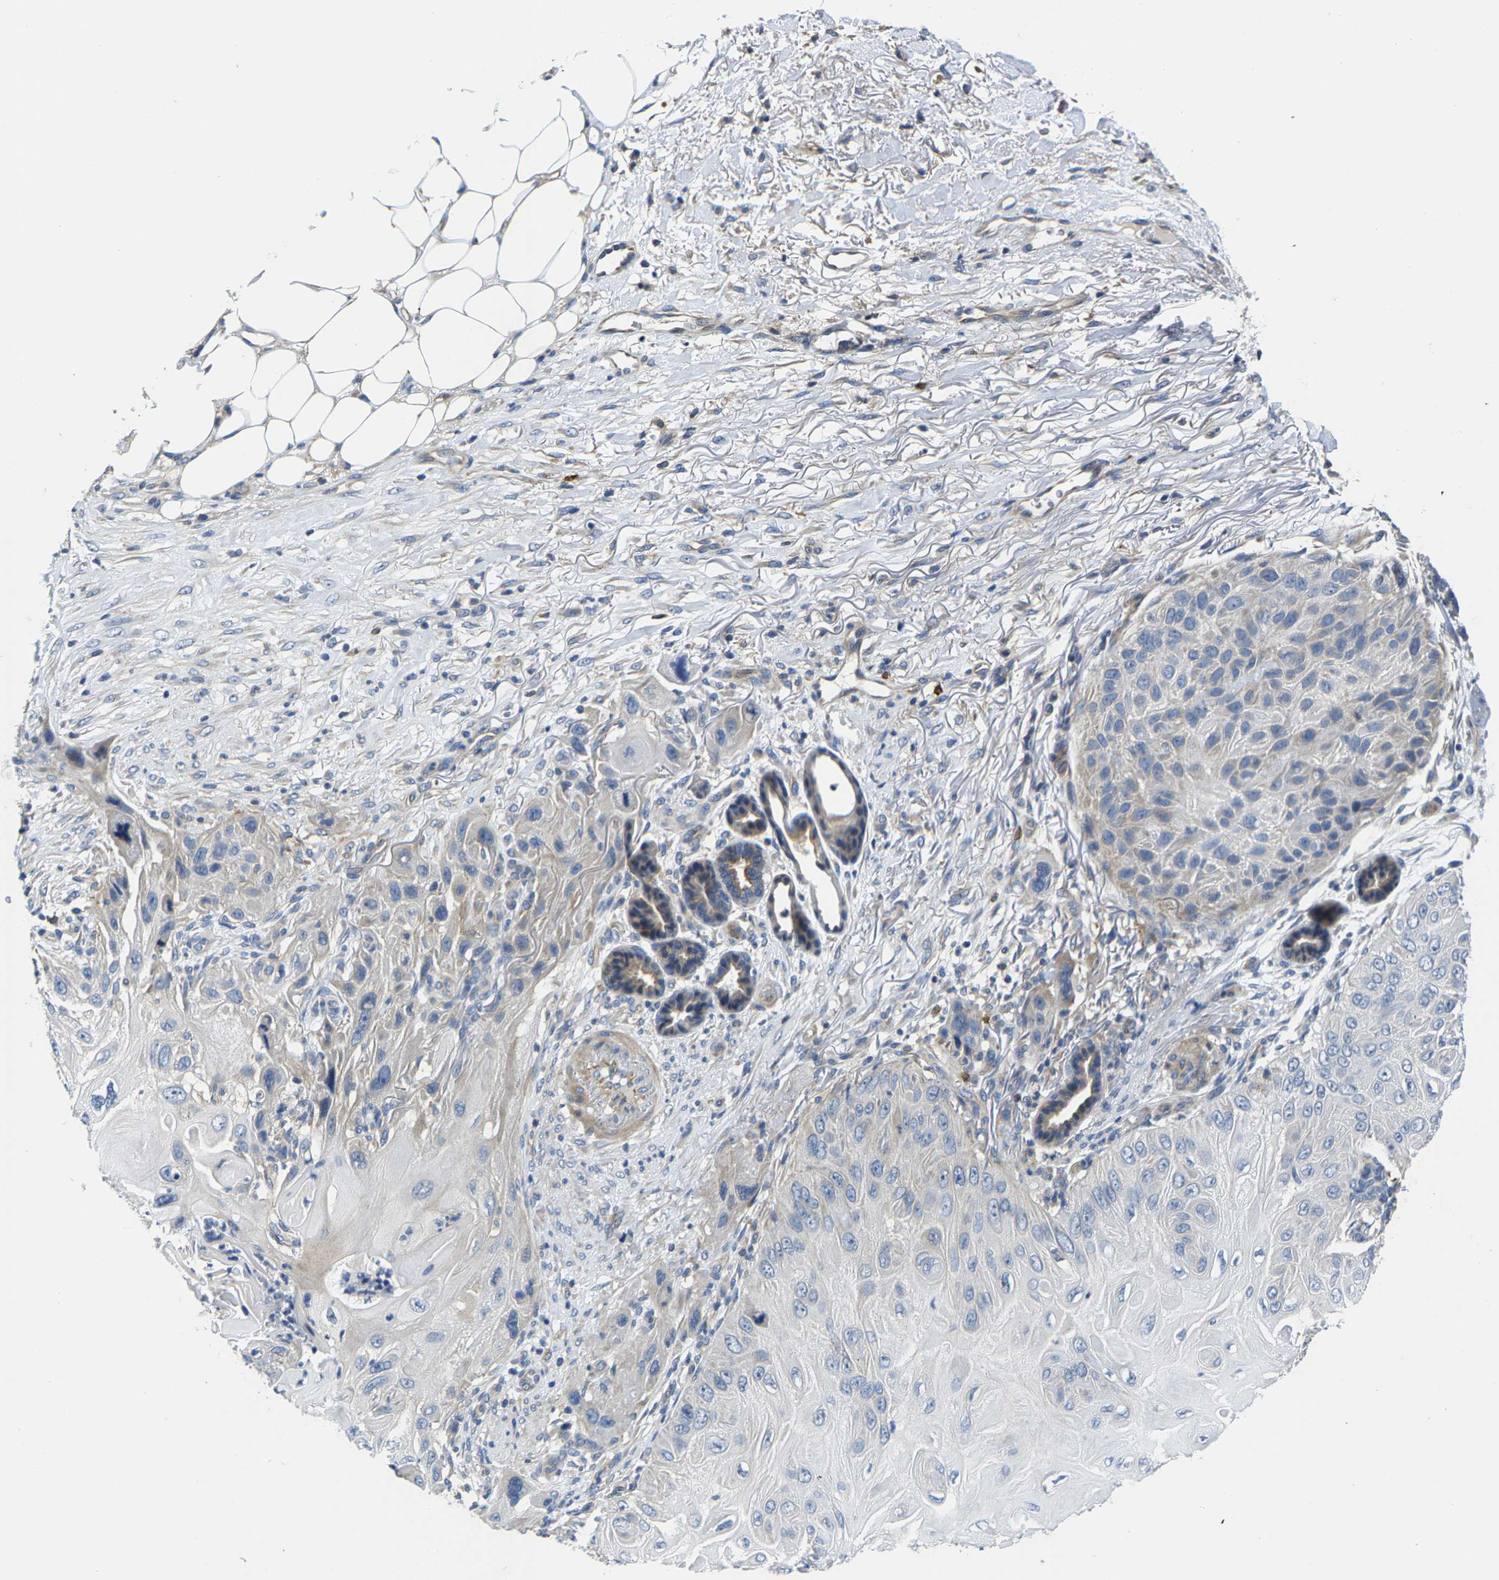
{"staining": {"intensity": "negative", "quantity": "none", "location": "none"}, "tissue": "skin cancer", "cell_type": "Tumor cells", "image_type": "cancer", "snomed": [{"axis": "morphology", "description": "Squamous cell carcinoma, NOS"}, {"axis": "topography", "description": "Skin"}], "caption": "Immunohistochemistry photomicrograph of squamous cell carcinoma (skin) stained for a protein (brown), which shows no staining in tumor cells.", "gene": "AGBL3", "patient": {"sex": "female", "age": 77}}